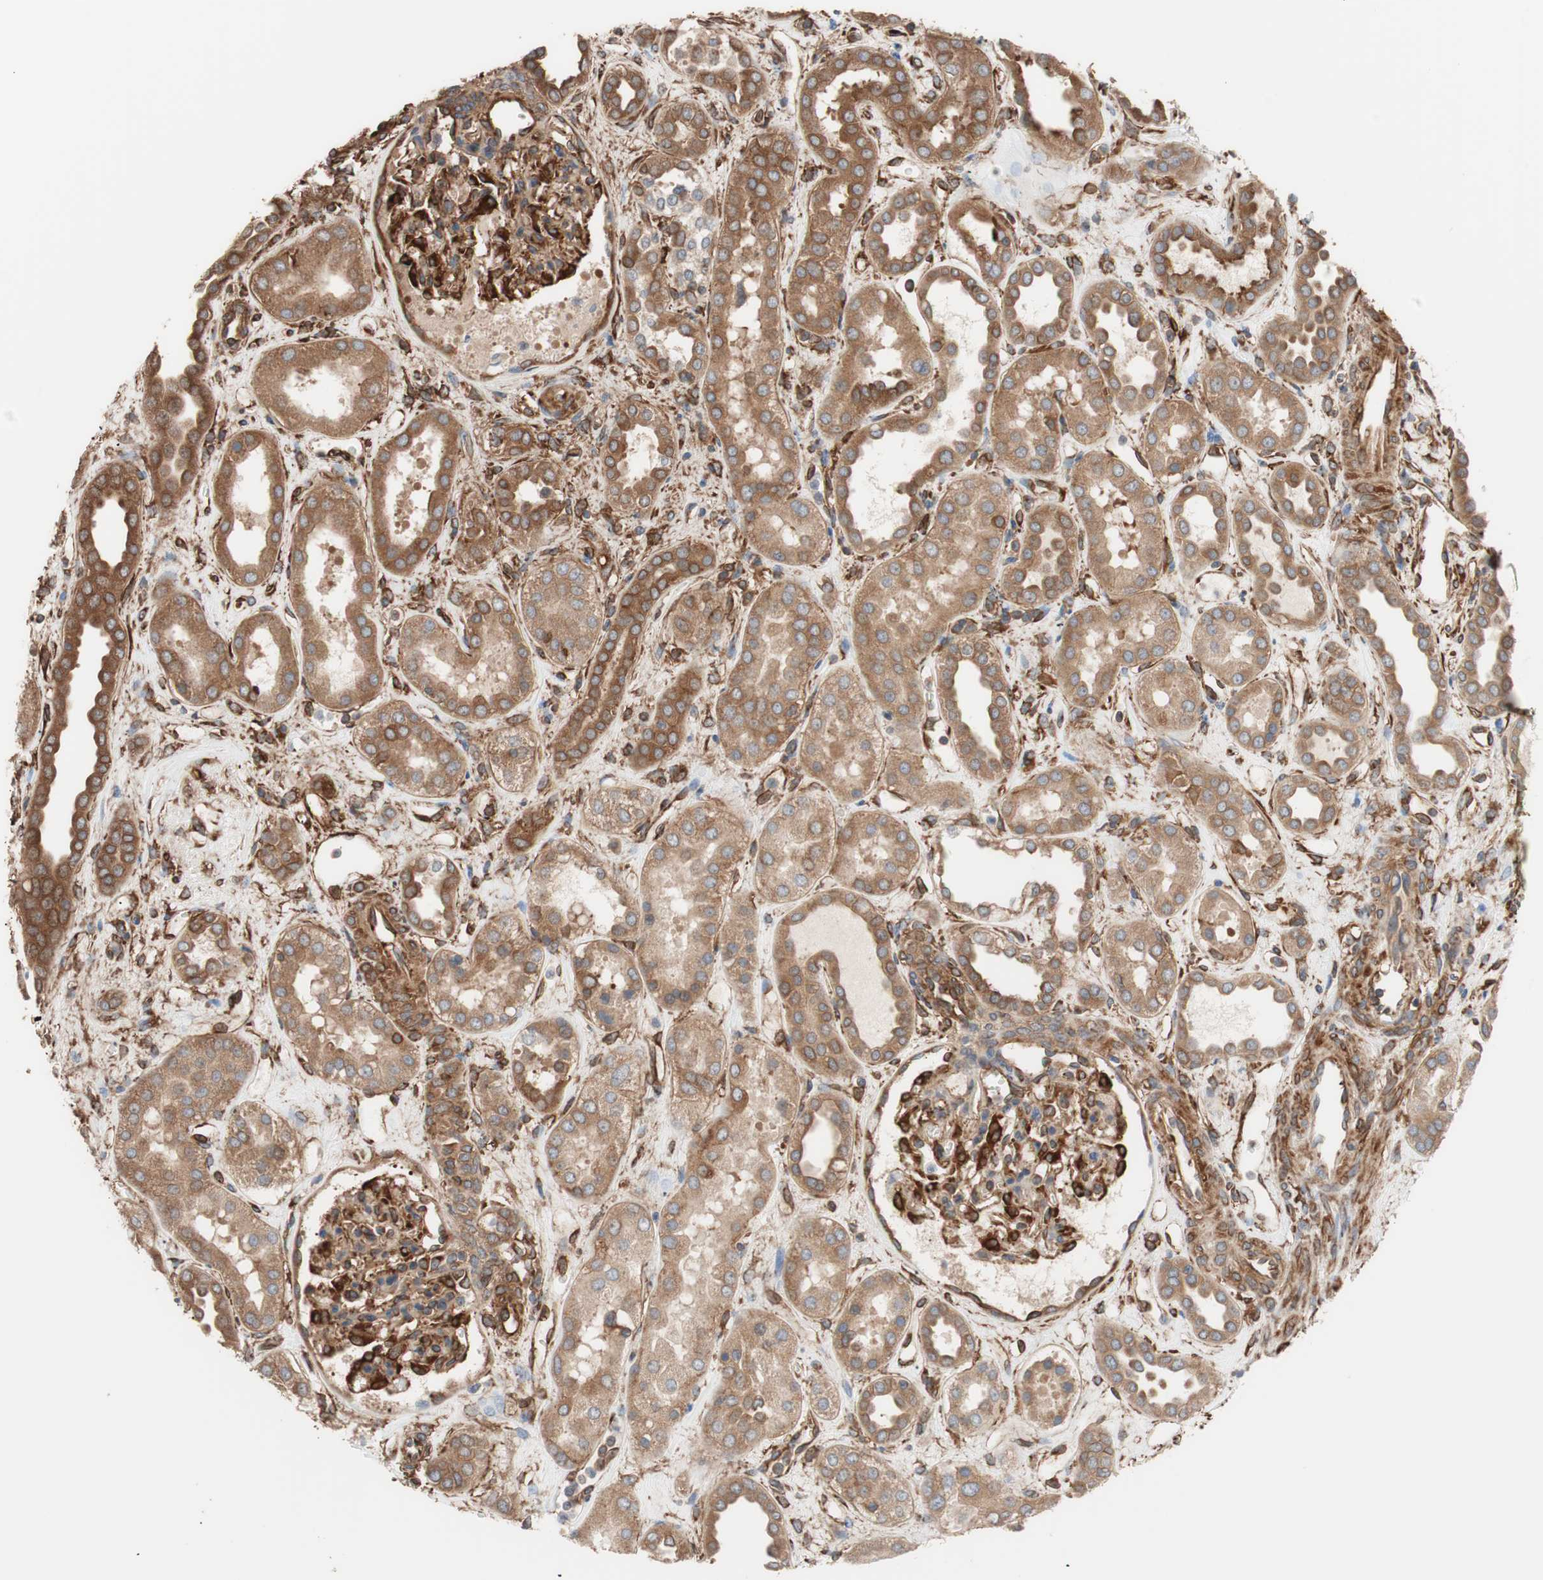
{"staining": {"intensity": "strong", "quantity": ">75%", "location": "cytoplasmic/membranous"}, "tissue": "kidney", "cell_type": "Cells in glomeruli", "image_type": "normal", "snomed": [{"axis": "morphology", "description": "Normal tissue, NOS"}, {"axis": "topography", "description": "Kidney"}], "caption": "The photomicrograph displays immunohistochemical staining of normal kidney. There is strong cytoplasmic/membranous expression is identified in approximately >75% of cells in glomeruli.", "gene": "GPSM2", "patient": {"sex": "male", "age": 59}}